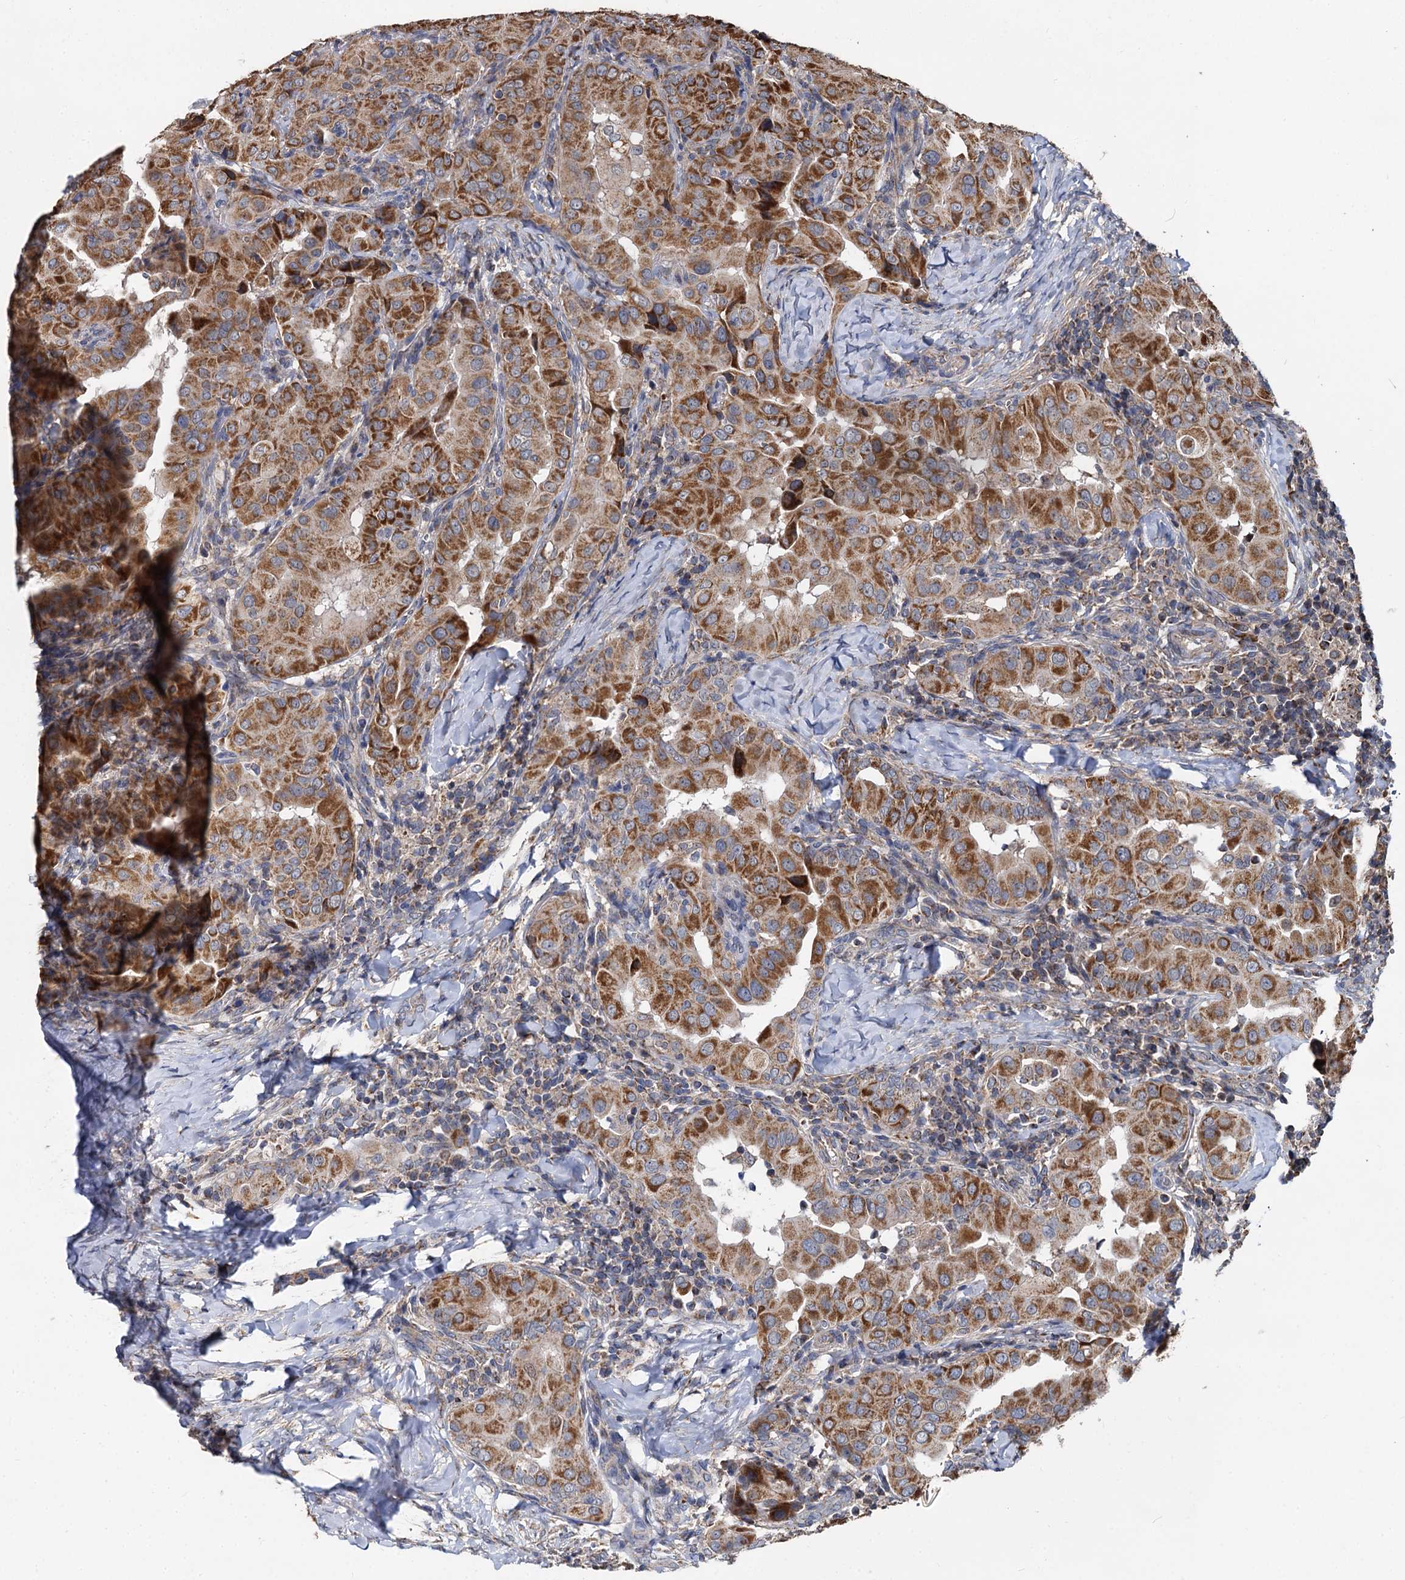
{"staining": {"intensity": "strong", "quantity": ">75%", "location": "cytoplasmic/membranous"}, "tissue": "thyroid cancer", "cell_type": "Tumor cells", "image_type": "cancer", "snomed": [{"axis": "morphology", "description": "Papillary adenocarcinoma, NOS"}, {"axis": "topography", "description": "Thyroid gland"}], "caption": "Thyroid papillary adenocarcinoma was stained to show a protein in brown. There is high levels of strong cytoplasmic/membranous expression in about >75% of tumor cells. (DAB IHC, brown staining for protein, blue staining for nuclei).", "gene": "SPRYD3", "patient": {"sex": "male", "age": 33}}